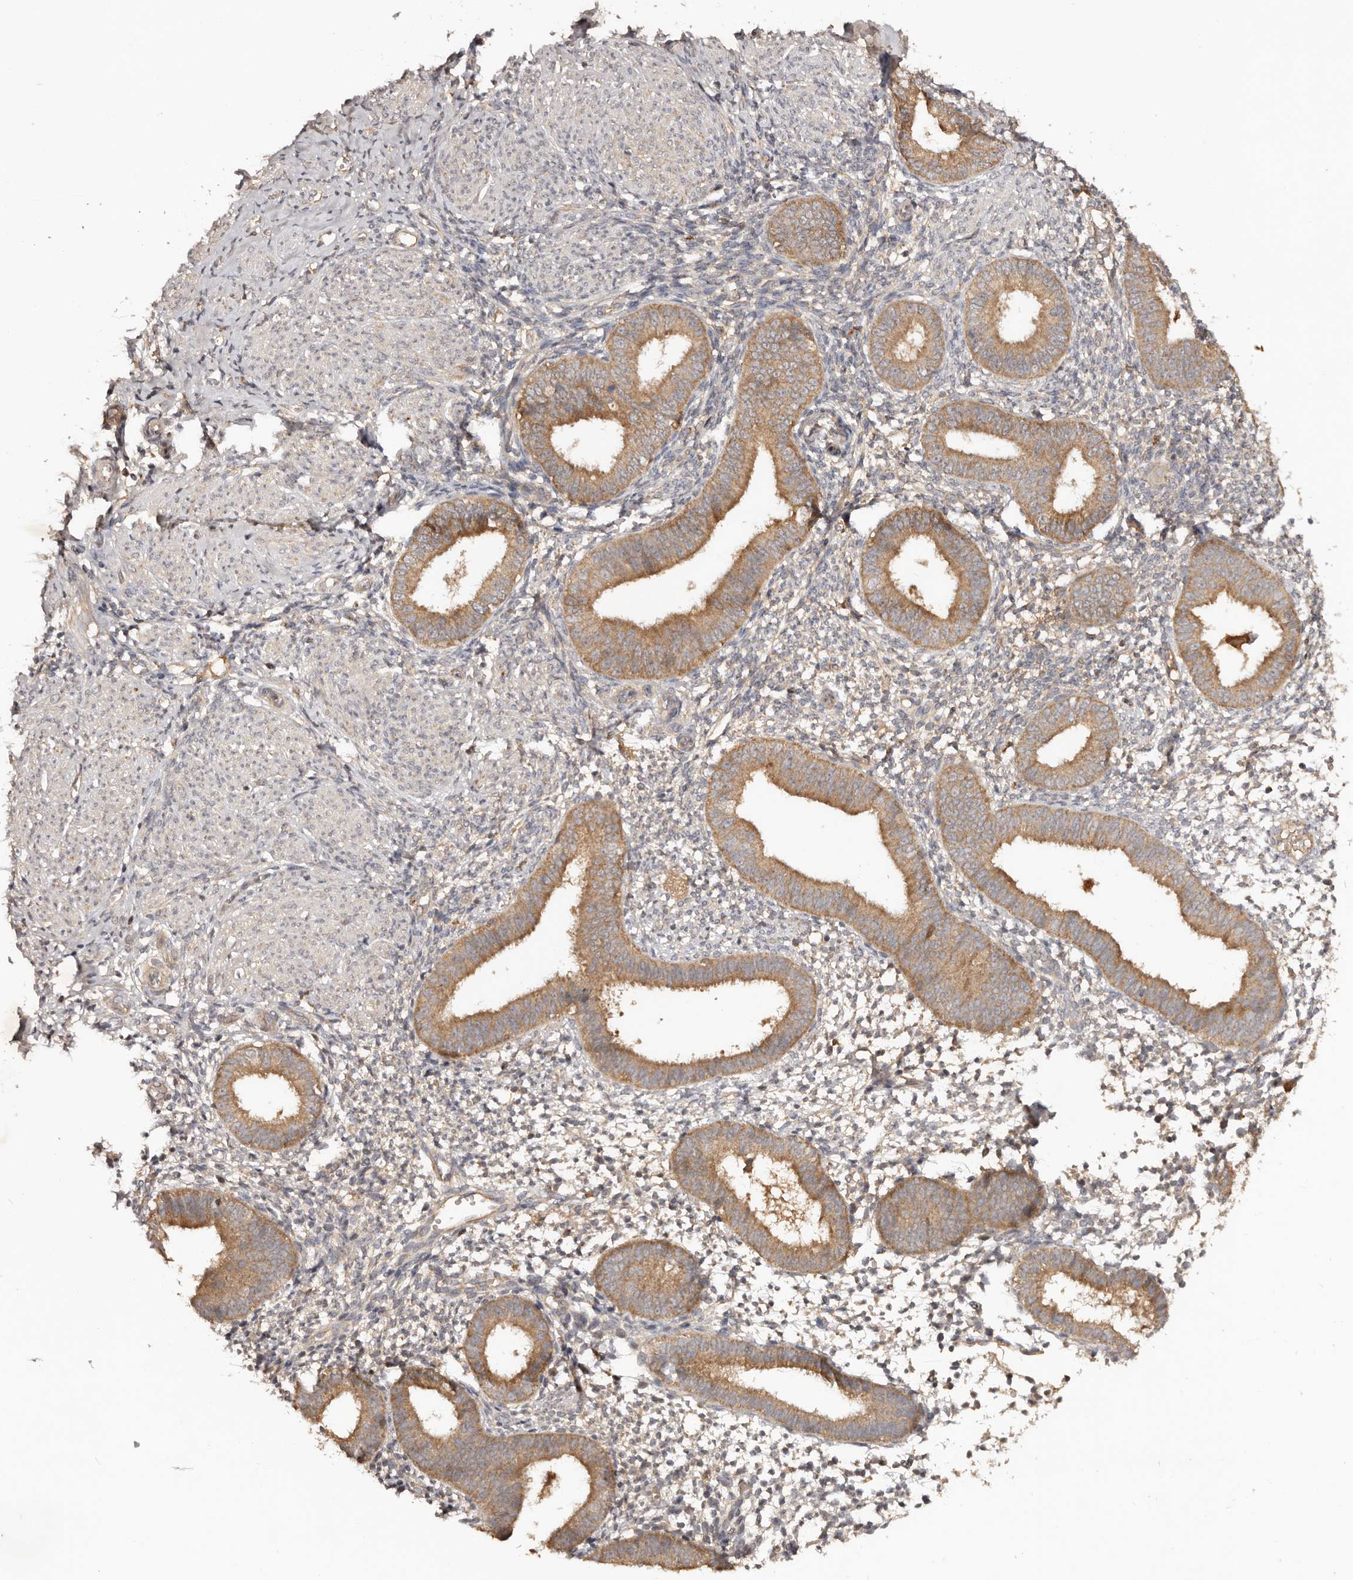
{"staining": {"intensity": "negative", "quantity": "none", "location": "none"}, "tissue": "endometrium", "cell_type": "Cells in endometrial stroma", "image_type": "normal", "snomed": [{"axis": "morphology", "description": "Normal tissue, NOS"}, {"axis": "topography", "description": "Uterus"}, {"axis": "topography", "description": "Endometrium"}], "caption": "High magnification brightfield microscopy of benign endometrium stained with DAB (brown) and counterstained with hematoxylin (blue): cells in endometrial stroma show no significant staining.", "gene": "PKIB", "patient": {"sex": "female", "age": 48}}